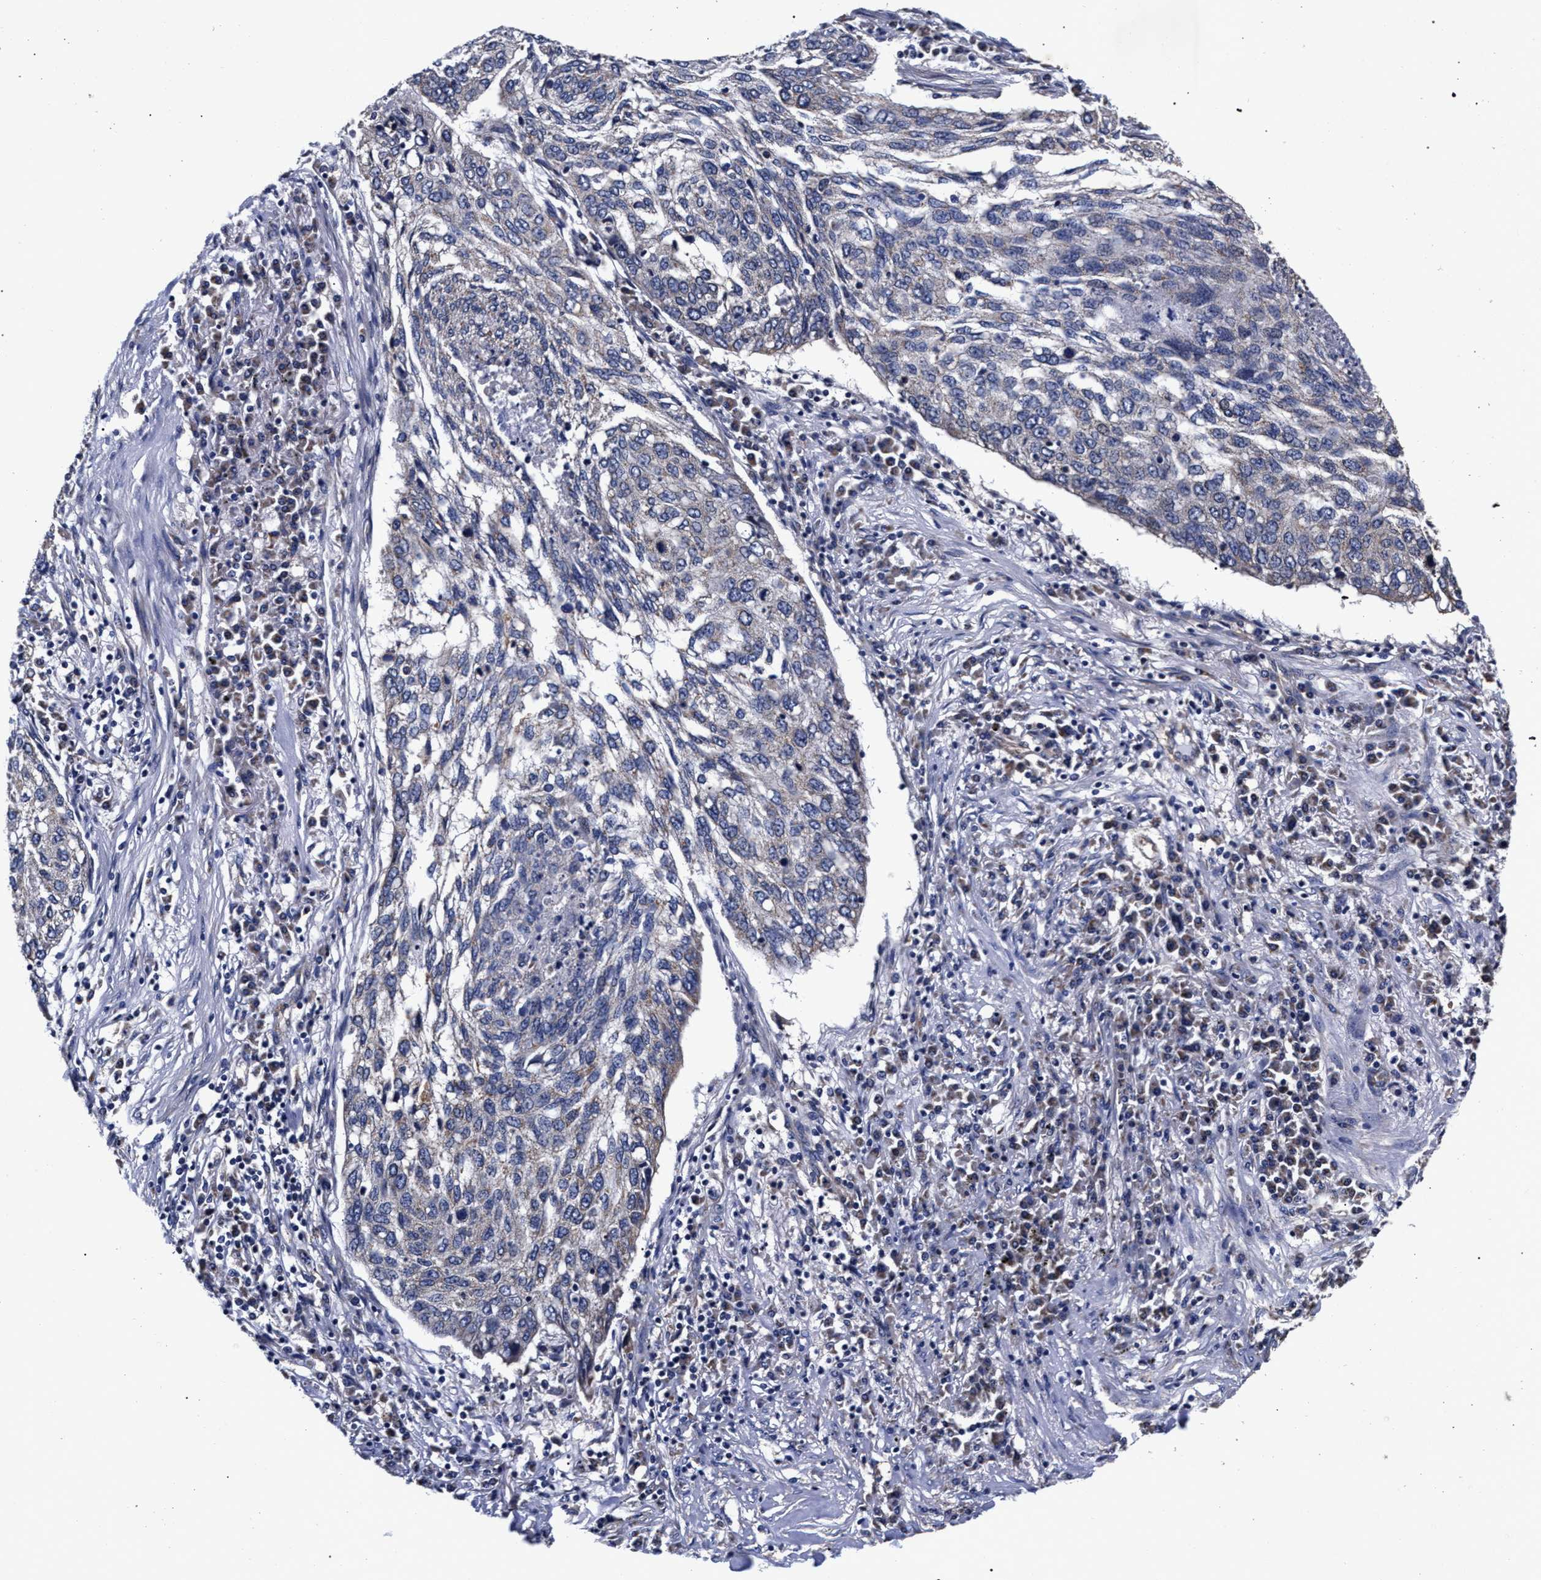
{"staining": {"intensity": "negative", "quantity": "none", "location": "none"}, "tissue": "lung cancer", "cell_type": "Tumor cells", "image_type": "cancer", "snomed": [{"axis": "morphology", "description": "Squamous cell carcinoma, NOS"}, {"axis": "topography", "description": "Lung"}], "caption": "Tumor cells are negative for protein expression in human lung squamous cell carcinoma.", "gene": "CFAP95", "patient": {"sex": "female", "age": 63}}